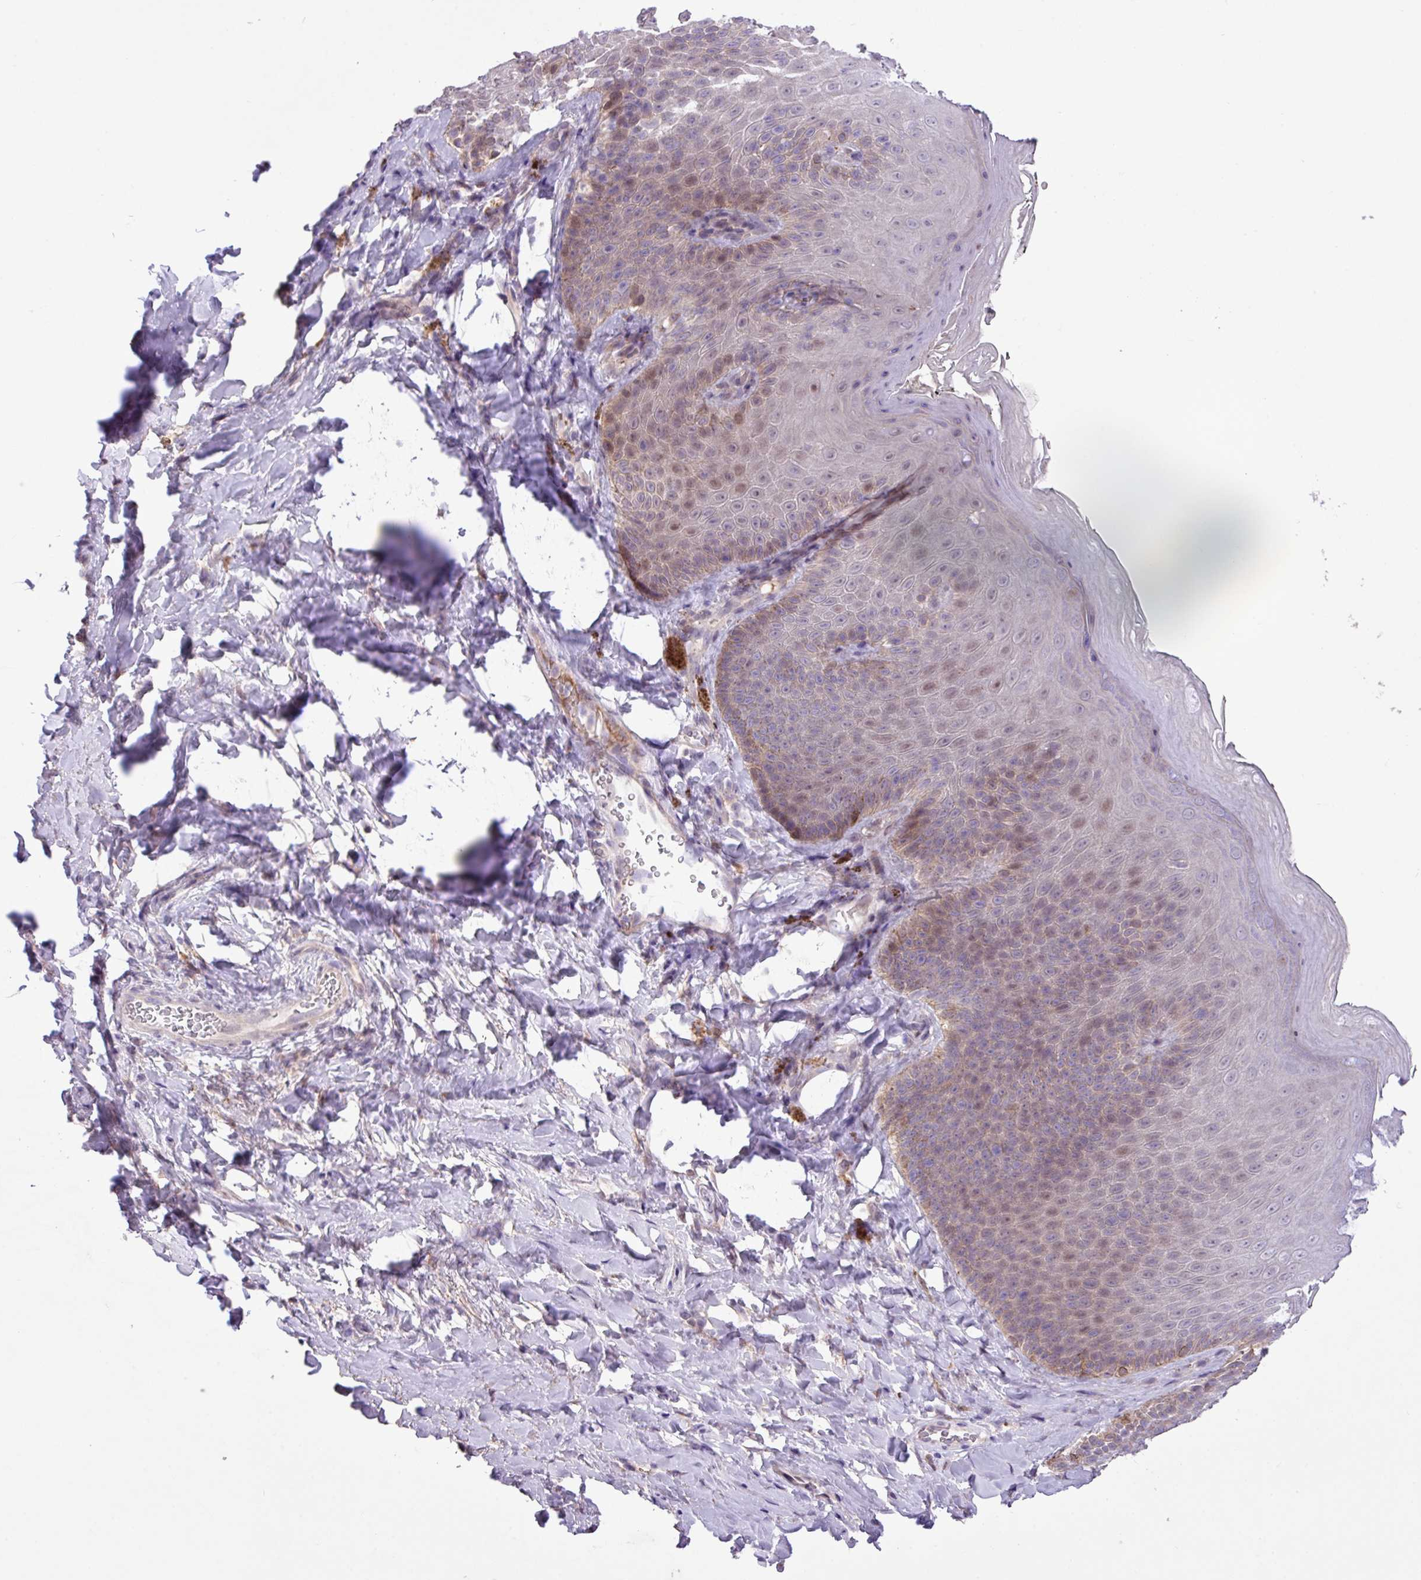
{"staining": {"intensity": "weak", "quantity": "25%-75%", "location": "cytoplasmic/membranous,nuclear"}, "tissue": "skin", "cell_type": "Epidermal cells", "image_type": "normal", "snomed": [{"axis": "morphology", "description": "Normal tissue, NOS"}, {"axis": "topography", "description": "Anal"}, {"axis": "topography", "description": "Peripheral nerve tissue"}], "caption": "Immunohistochemistry (IHC) of unremarkable skin shows low levels of weak cytoplasmic/membranous,nuclear expression in approximately 25%-75% of epidermal cells.", "gene": "RPP25L", "patient": {"sex": "male", "age": 53}}